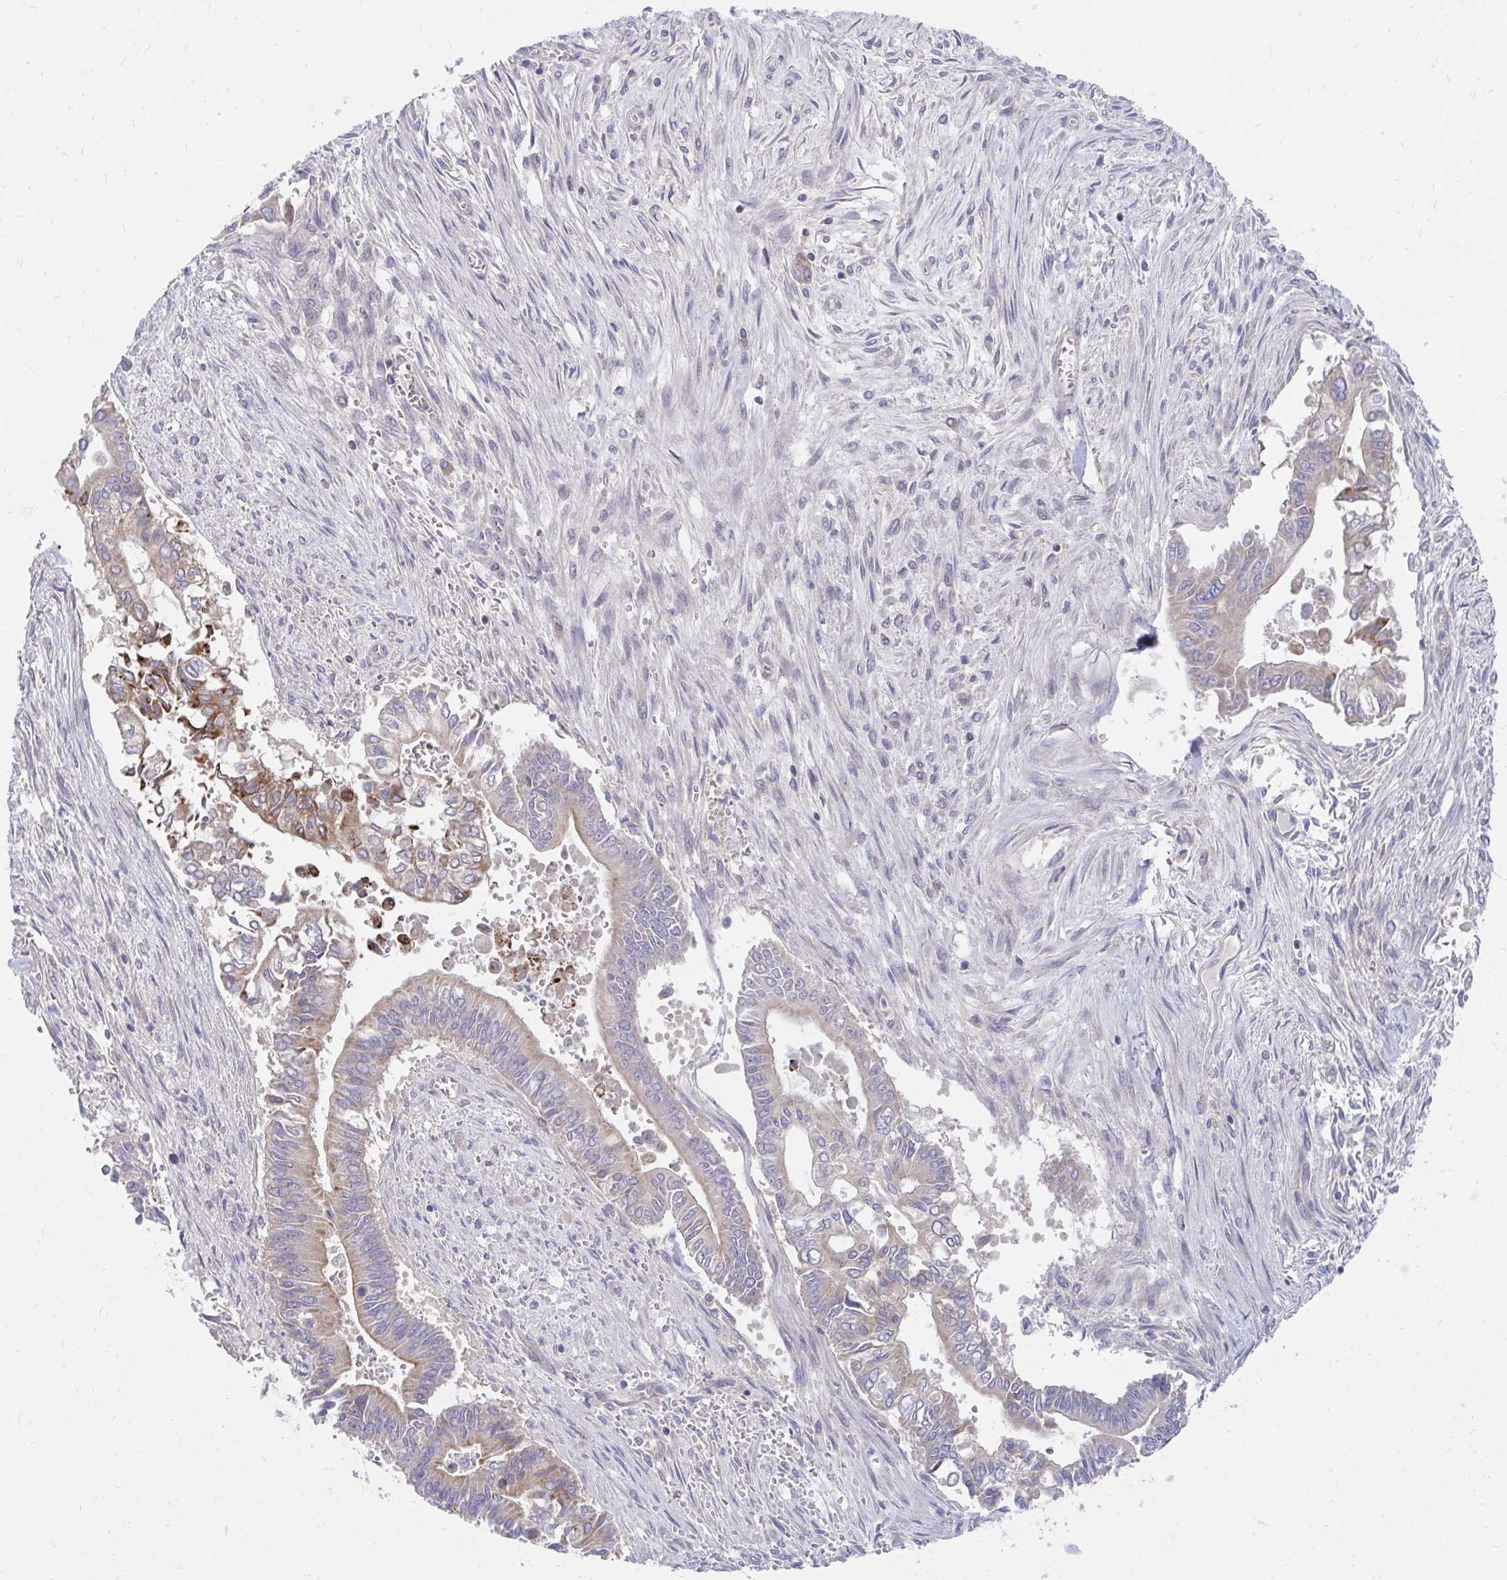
{"staining": {"intensity": "moderate", "quantity": "25%-75%", "location": "cytoplasmic/membranous"}, "tissue": "pancreatic cancer", "cell_type": "Tumor cells", "image_type": "cancer", "snomed": [{"axis": "morphology", "description": "Adenocarcinoma, NOS"}, {"axis": "topography", "description": "Pancreas"}], "caption": "Human pancreatic adenocarcinoma stained with a brown dye reveals moderate cytoplasmic/membranous positive staining in approximately 25%-75% of tumor cells.", "gene": "FHIP1B", "patient": {"sex": "male", "age": 68}}